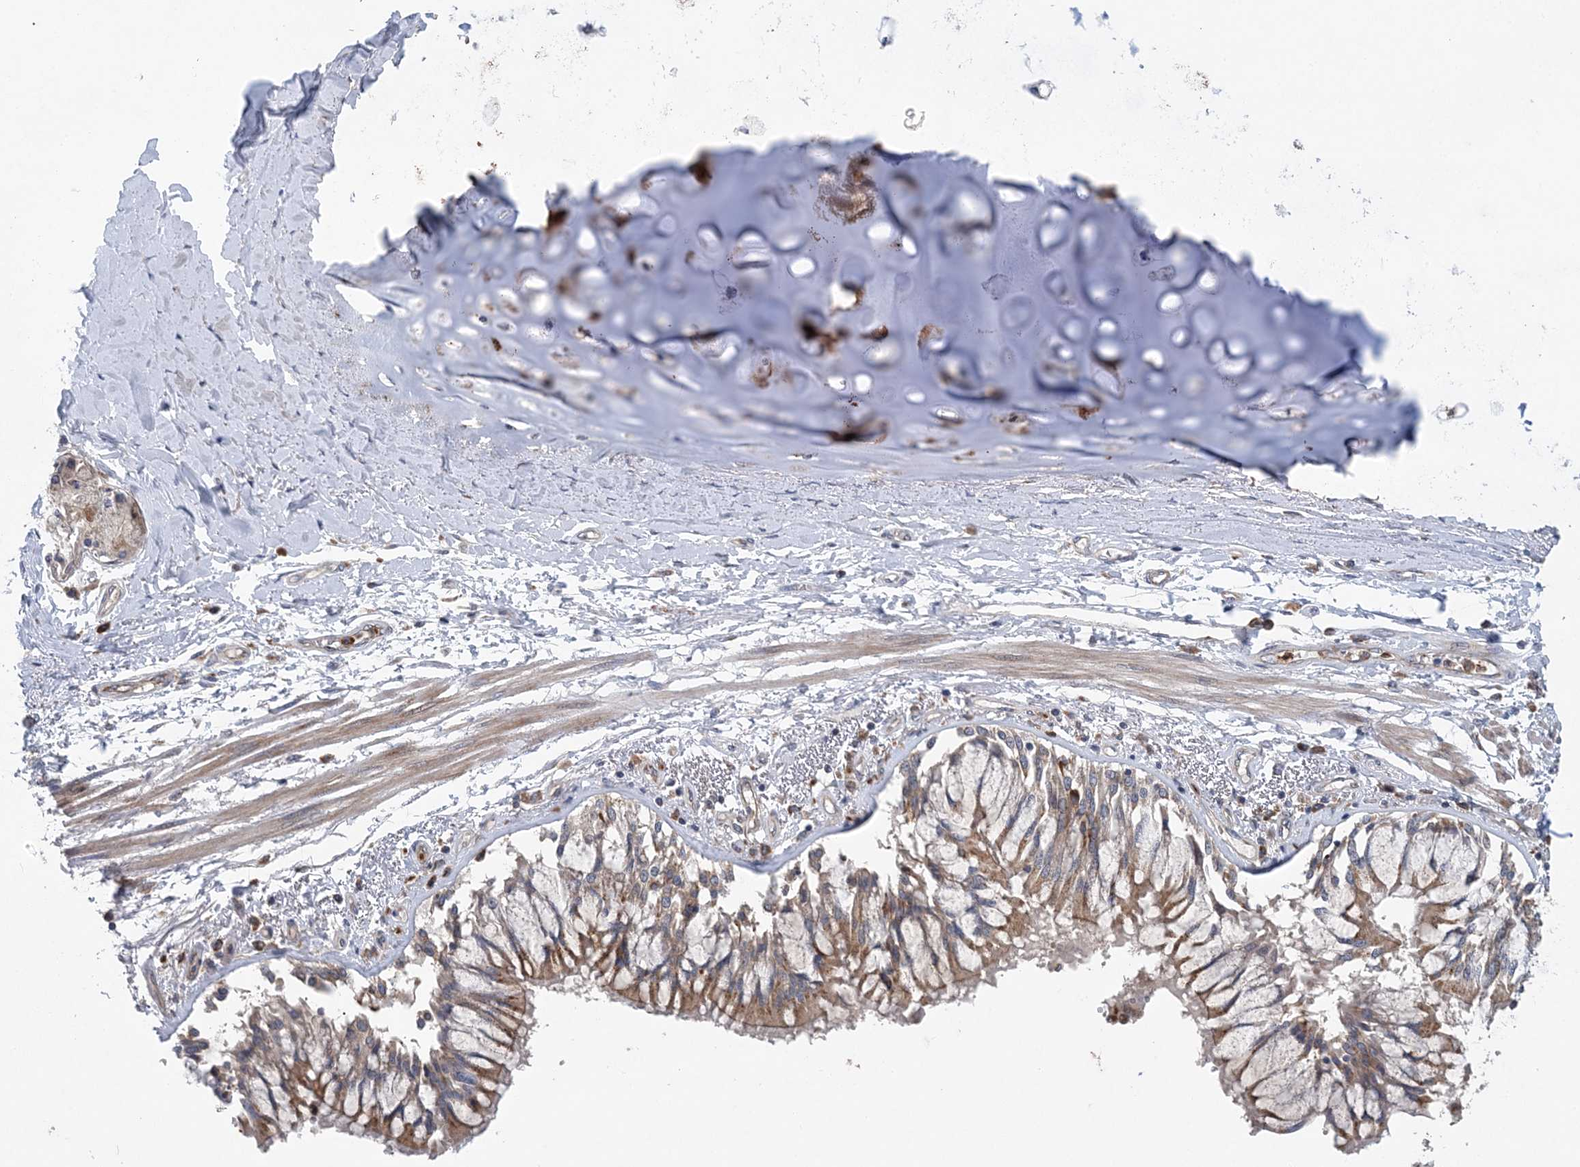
{"staining": {"intensity": "negative", "quantity": "none", "location": "none"}, "tissue": "adipose tissue", "cell_type": "Adipocytes", "image_type": "normal", "snomed": [{"axis": "morphology", "description": "Normal tissue, NOS"}, {"axis": "topography", "description": "Cartilage tissue"}, {"axis": "topography", "description": "Bronchus"}, {"axis": "topography", "description": "Lung"}, {"axis": "topography", "description": "Peripheral nerve tissue"}], "caption": "This micrograph is of normal adipose tissue stained with IHC to label a protein in brown with the nuclei are counter-stained blue. There is no expression in adipocytes. Nuclei are stained in blue.", "gene": "PTTG1IP", "patient": {"sex": "female", "age": 49}}